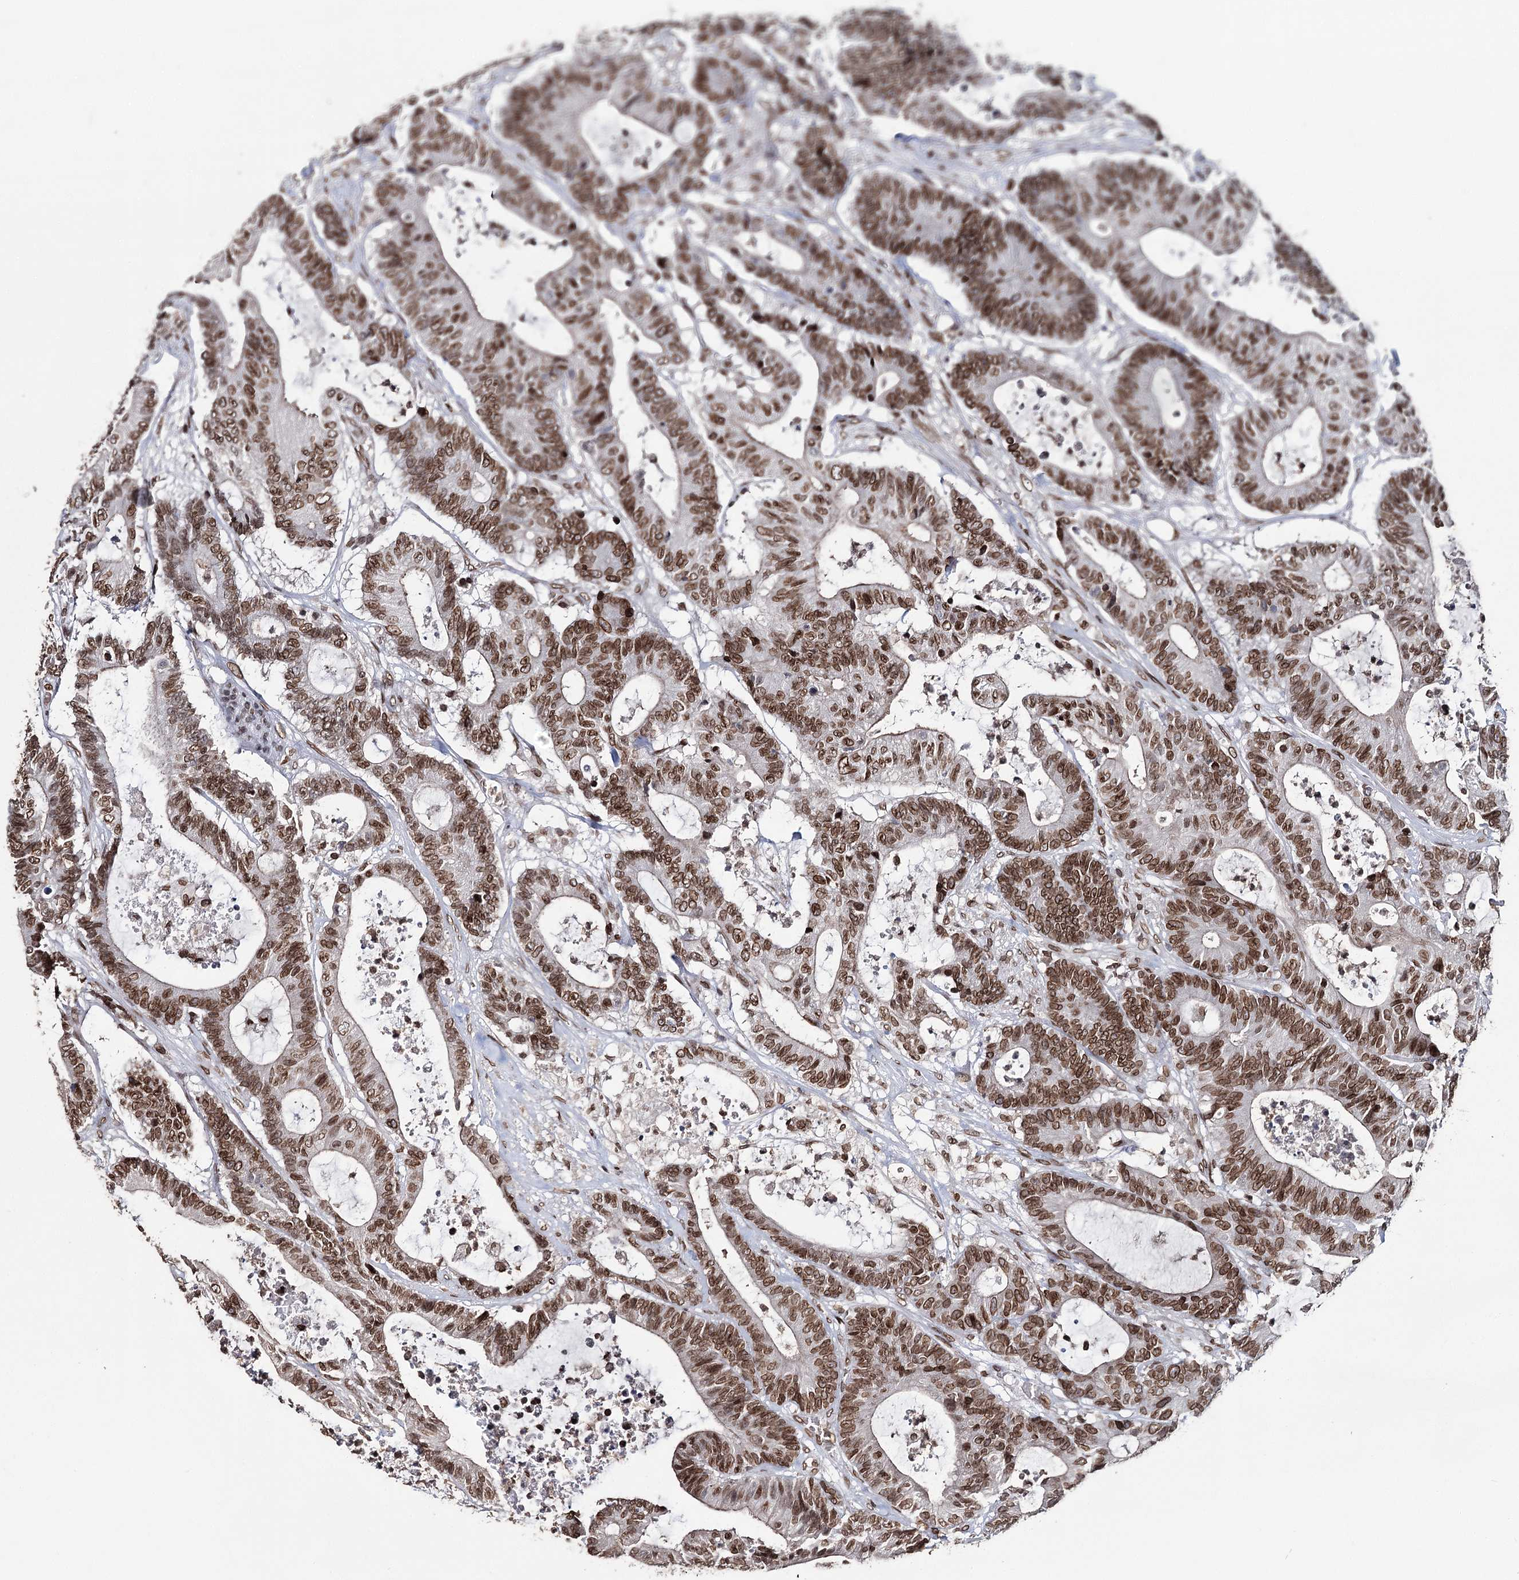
{"staining": {"intensity": "moderate", "quantity": ">75%", "location": "nuclear"}, "tissue": "colorectal cancer", "cell_type": "Tumor cells", "image_type": "cancer", "snomed": [{"axis": "morphology", "description": "Adenocarcinoma, NOS"}, {"axis": "topography", "description": "Colon"}], "caption": "Adenocarcinoma (colorectal) stained with a protein marker shows moderate staining in tumor cells.", "gene": "KIAA0930", "patient": {"sex": "female", "age": 84}}